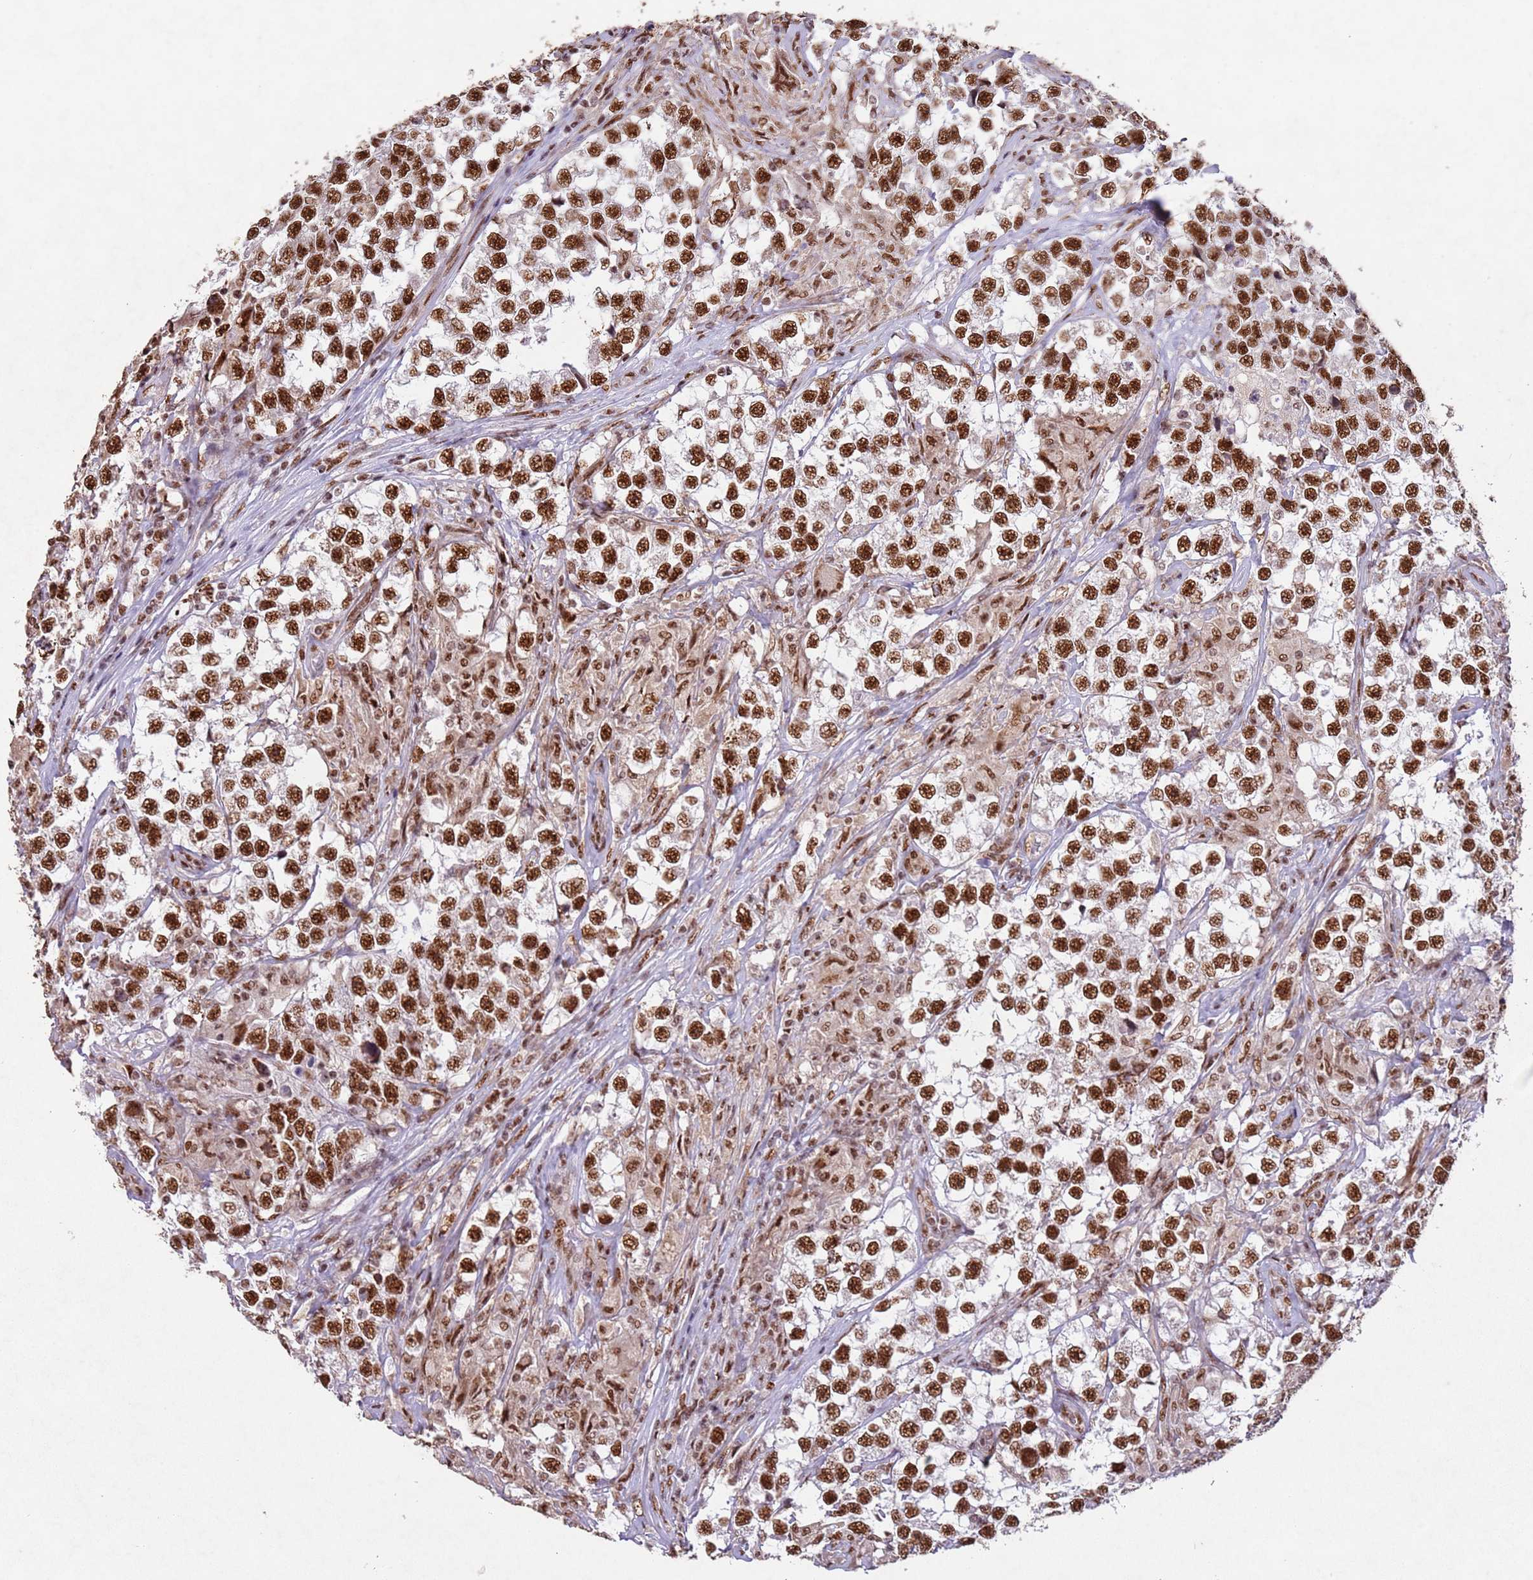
{"staining": {"intensity": "strong", "quantity": ">75%", "location": "nuclear"}, "tissue": "testis cancer", "cell_type": "Tumor cells", "image_type": "cancer", "snomed": [{"axis": "morphology", "description": "Seminoma, NOS"}, {"axis": "topography", "description": "Testis"}], "caption": "Protein staining shows strong nuclear expression in about >75% of tumor cells in testis seminoma. Using DAB (3,3'-diaminobenzidine) (brown) and hematoxylin (blue) stains, captured at high magnification using brightfield microscopy.", "gene": "ESF1", "patient": {"sex": "male", "age": 46}}